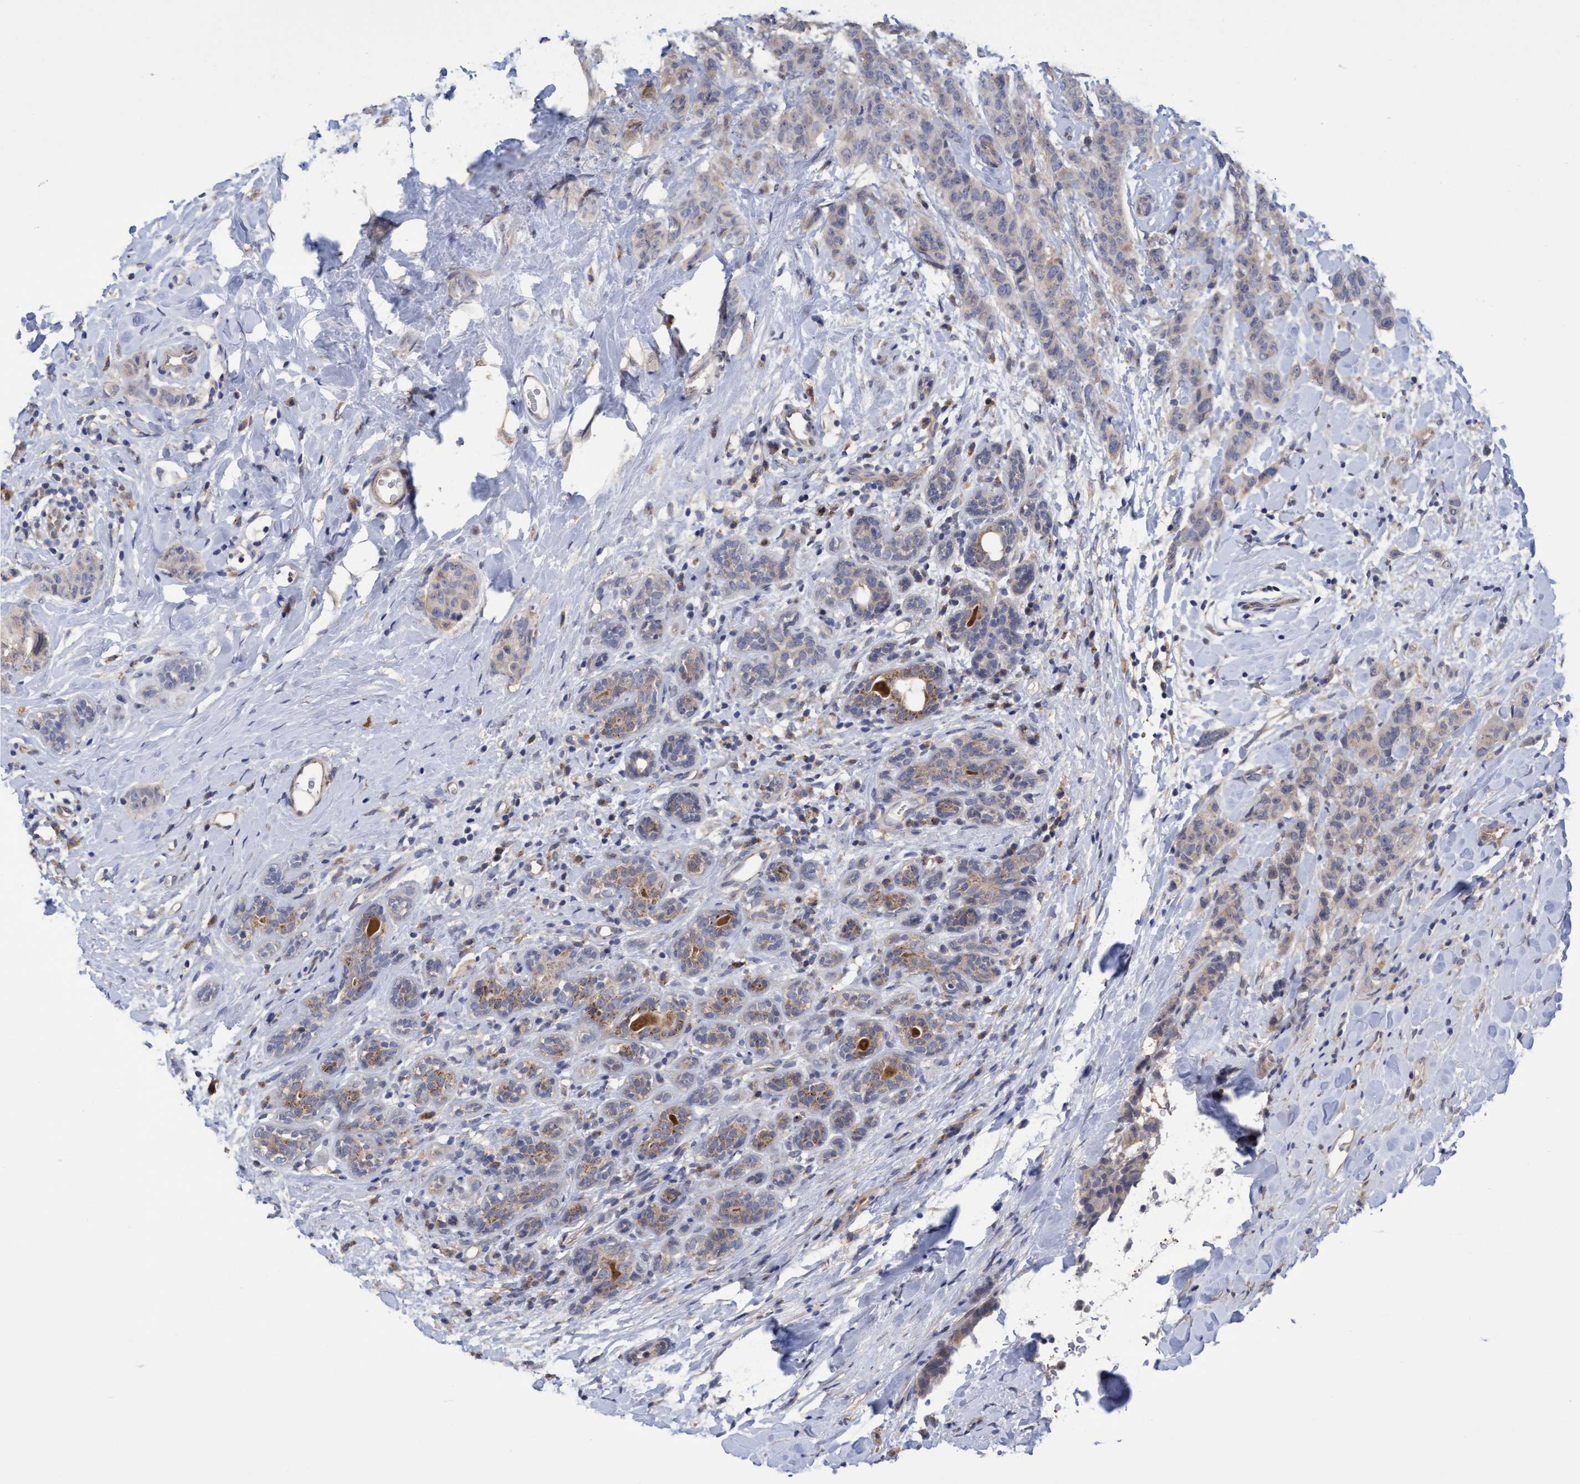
{"staining": {"intensity": "weak", "quantity": "25%-75%", "location": "cytoplasmic/membranous"}, "tissue": "breast cancer", "cell_type": "Tumor cells", "image_type": "cancer", "snomed": [{"axis": "morphology", "description": "Normal tissue, NOS"}, {"axis": "morphology", "description": "Duct carcinoma"}, {"axis": "topography", "description": "Breast"}], "caption": "Protein staining by immunohistochemistry (IHC) demonstrates weak cytoplasmic/membranous positivity in about 25%-75% of tumor cells in breast cancer.", "gene": "SEMA4D", "patient": {"sex": "female", "age": 40}}